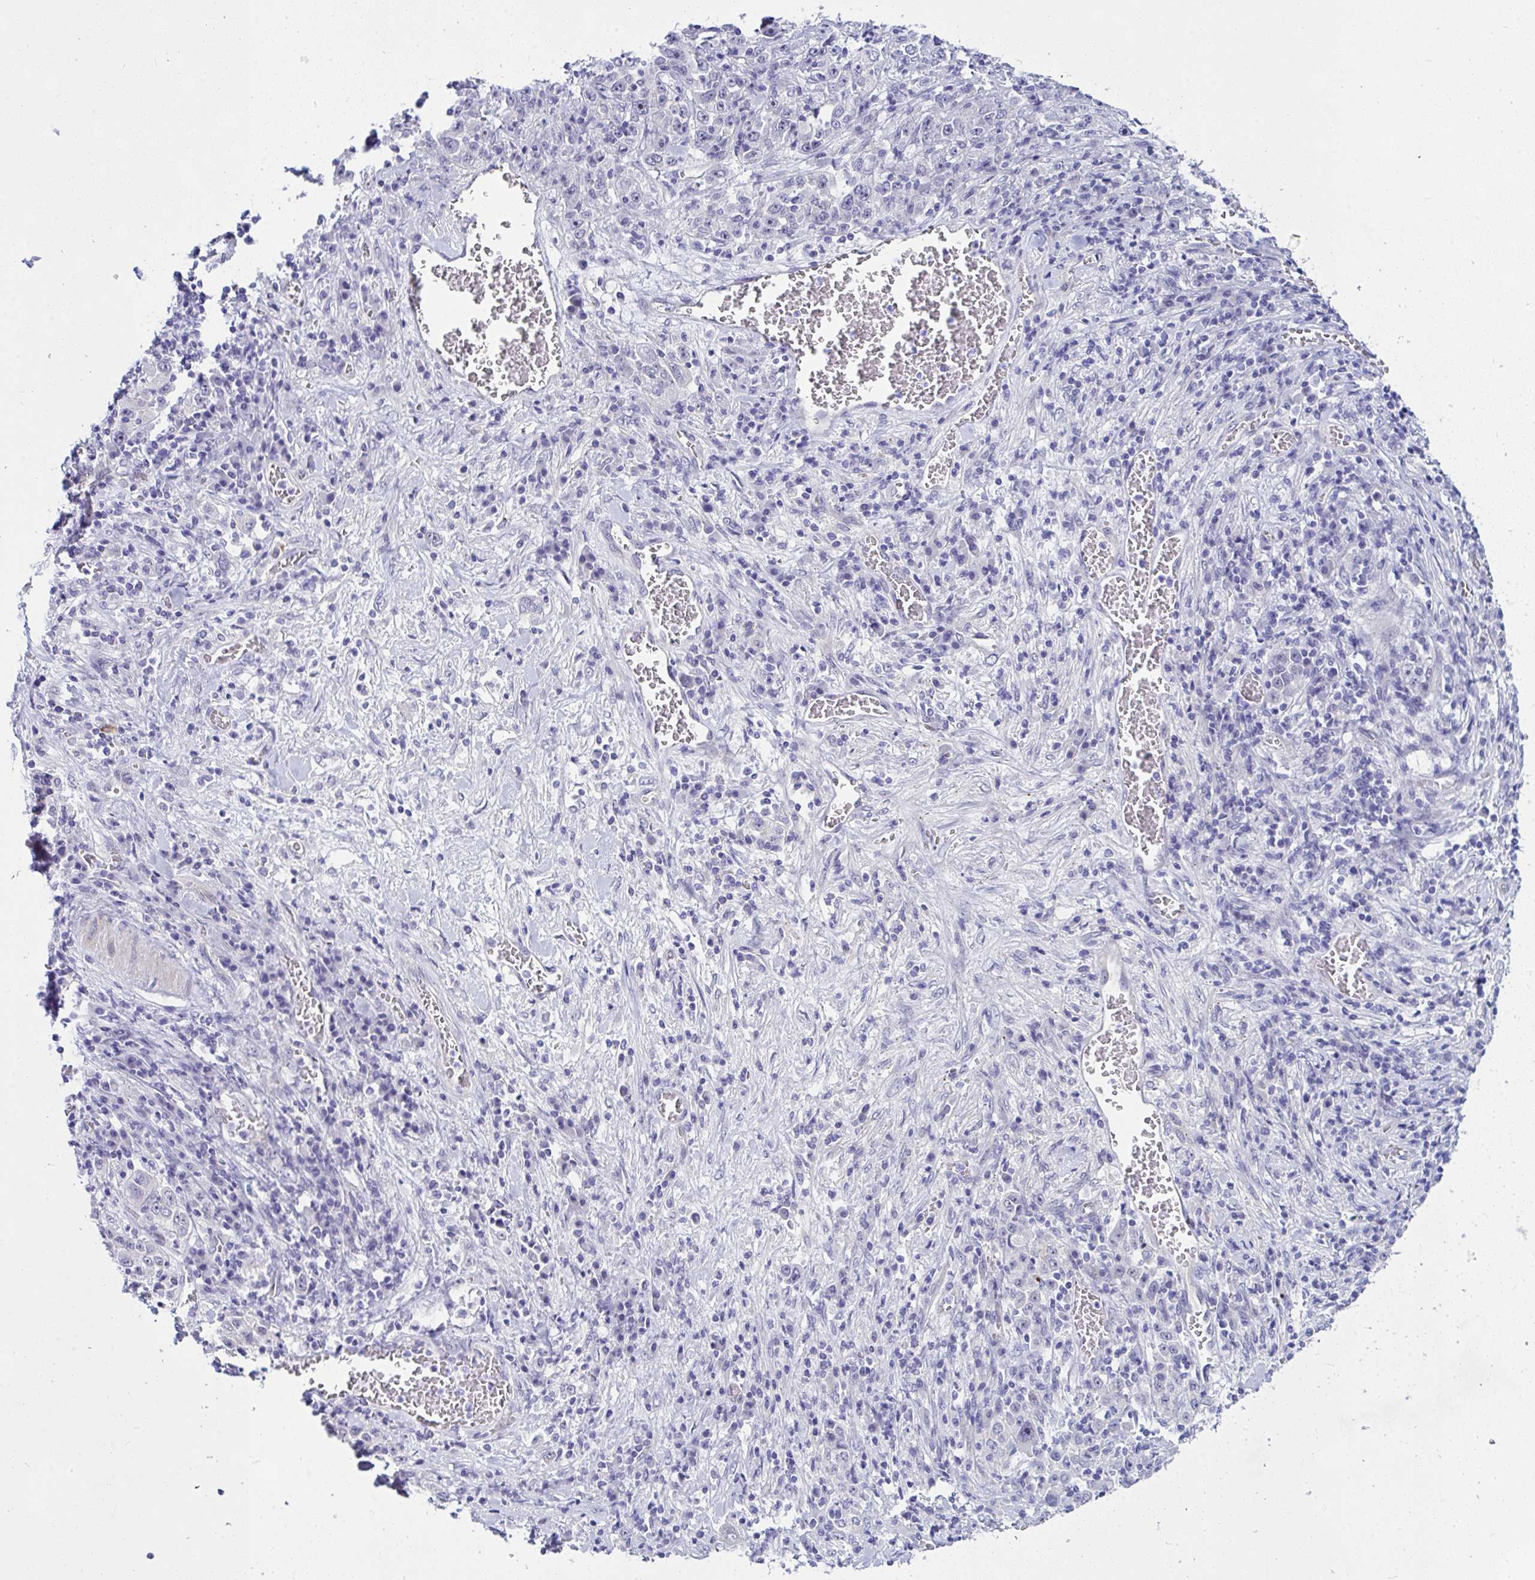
{"staining": {"intensity": "negative", "quantity": "none", "location": "none"}, "tissue": "stomach cancer", "cell_type": "Tumor cells", "image_type": "cancer", "snomed": [{"axis": "morphology", "description": "Normal tissue, NOS"}, {"axis": "morphology", "description": "Adenocarcinoma, NOS"}, {"axis": "topography", "description": "Stomach, upper"}, {"axis": "topography", "description": "Stomach"}], "caption": "A micrograph of human stomach adenocarcinoma is negative for staining in tumor cells.", "gene": "NFXL1", "patient": {"sex": "male", "age": 59}}